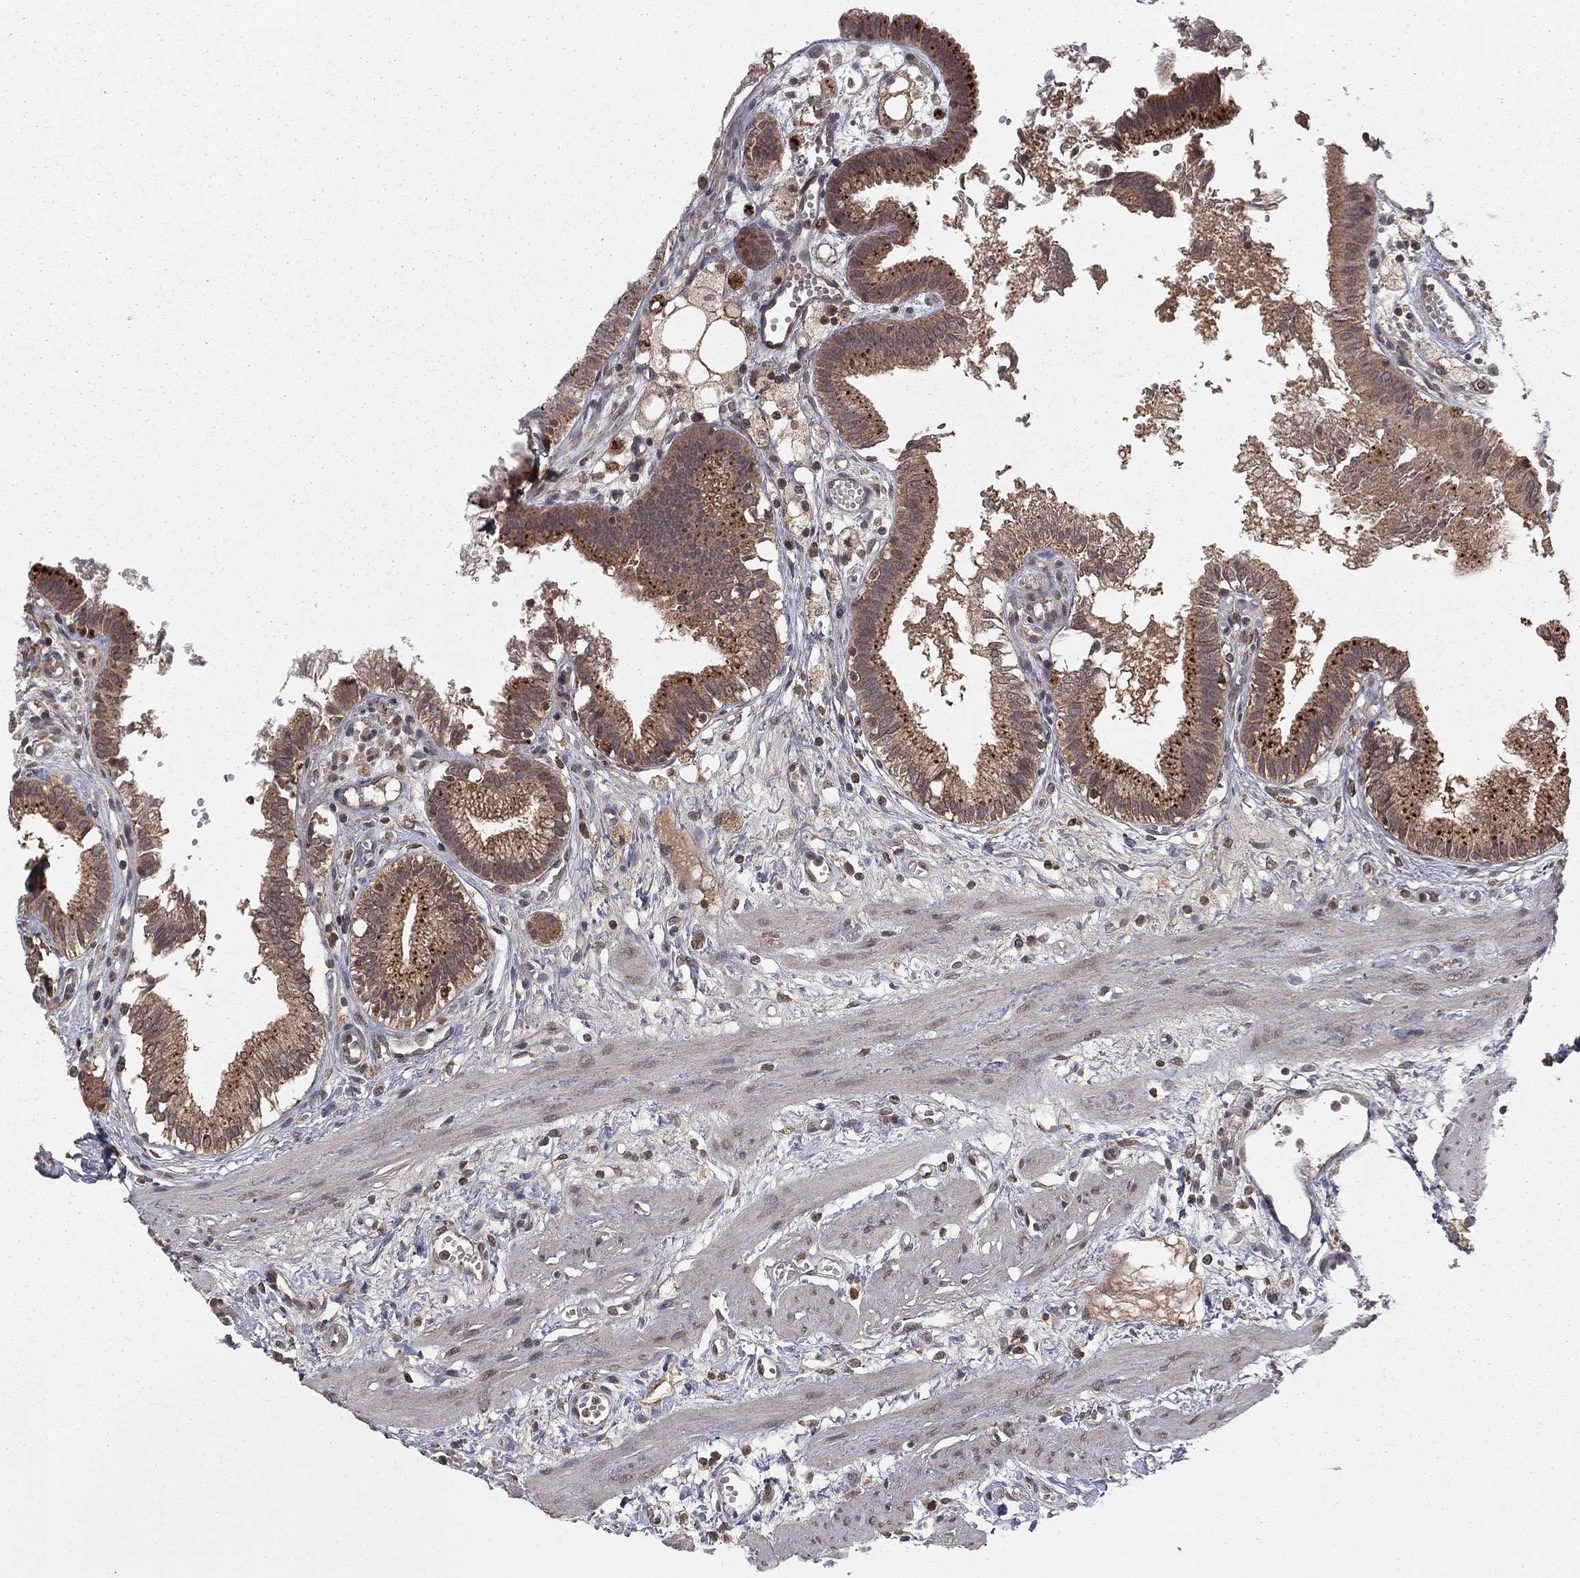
{"staining": {"intensity": "moderate", "quantity": ">75%", "location": "cytoplasmic/membranous"}, "tissue": "gallbladder", "cell_type": "Glandular cells", "image_type": "normal", "snomed": [{"axis": "morphology", "description": "Normal tissue, NOS"}, {"axis": "topography", "description": "Gallbladder"}], "caption": "A high-resolution histopathology image shows IHC staining of benign gallbladder, which exhibits moderate cytoplasmic/membranous expression in about >75% of glandular cells.", "gene": "ZDHHC15", "patient": {"sex": "female", "age": 24}}